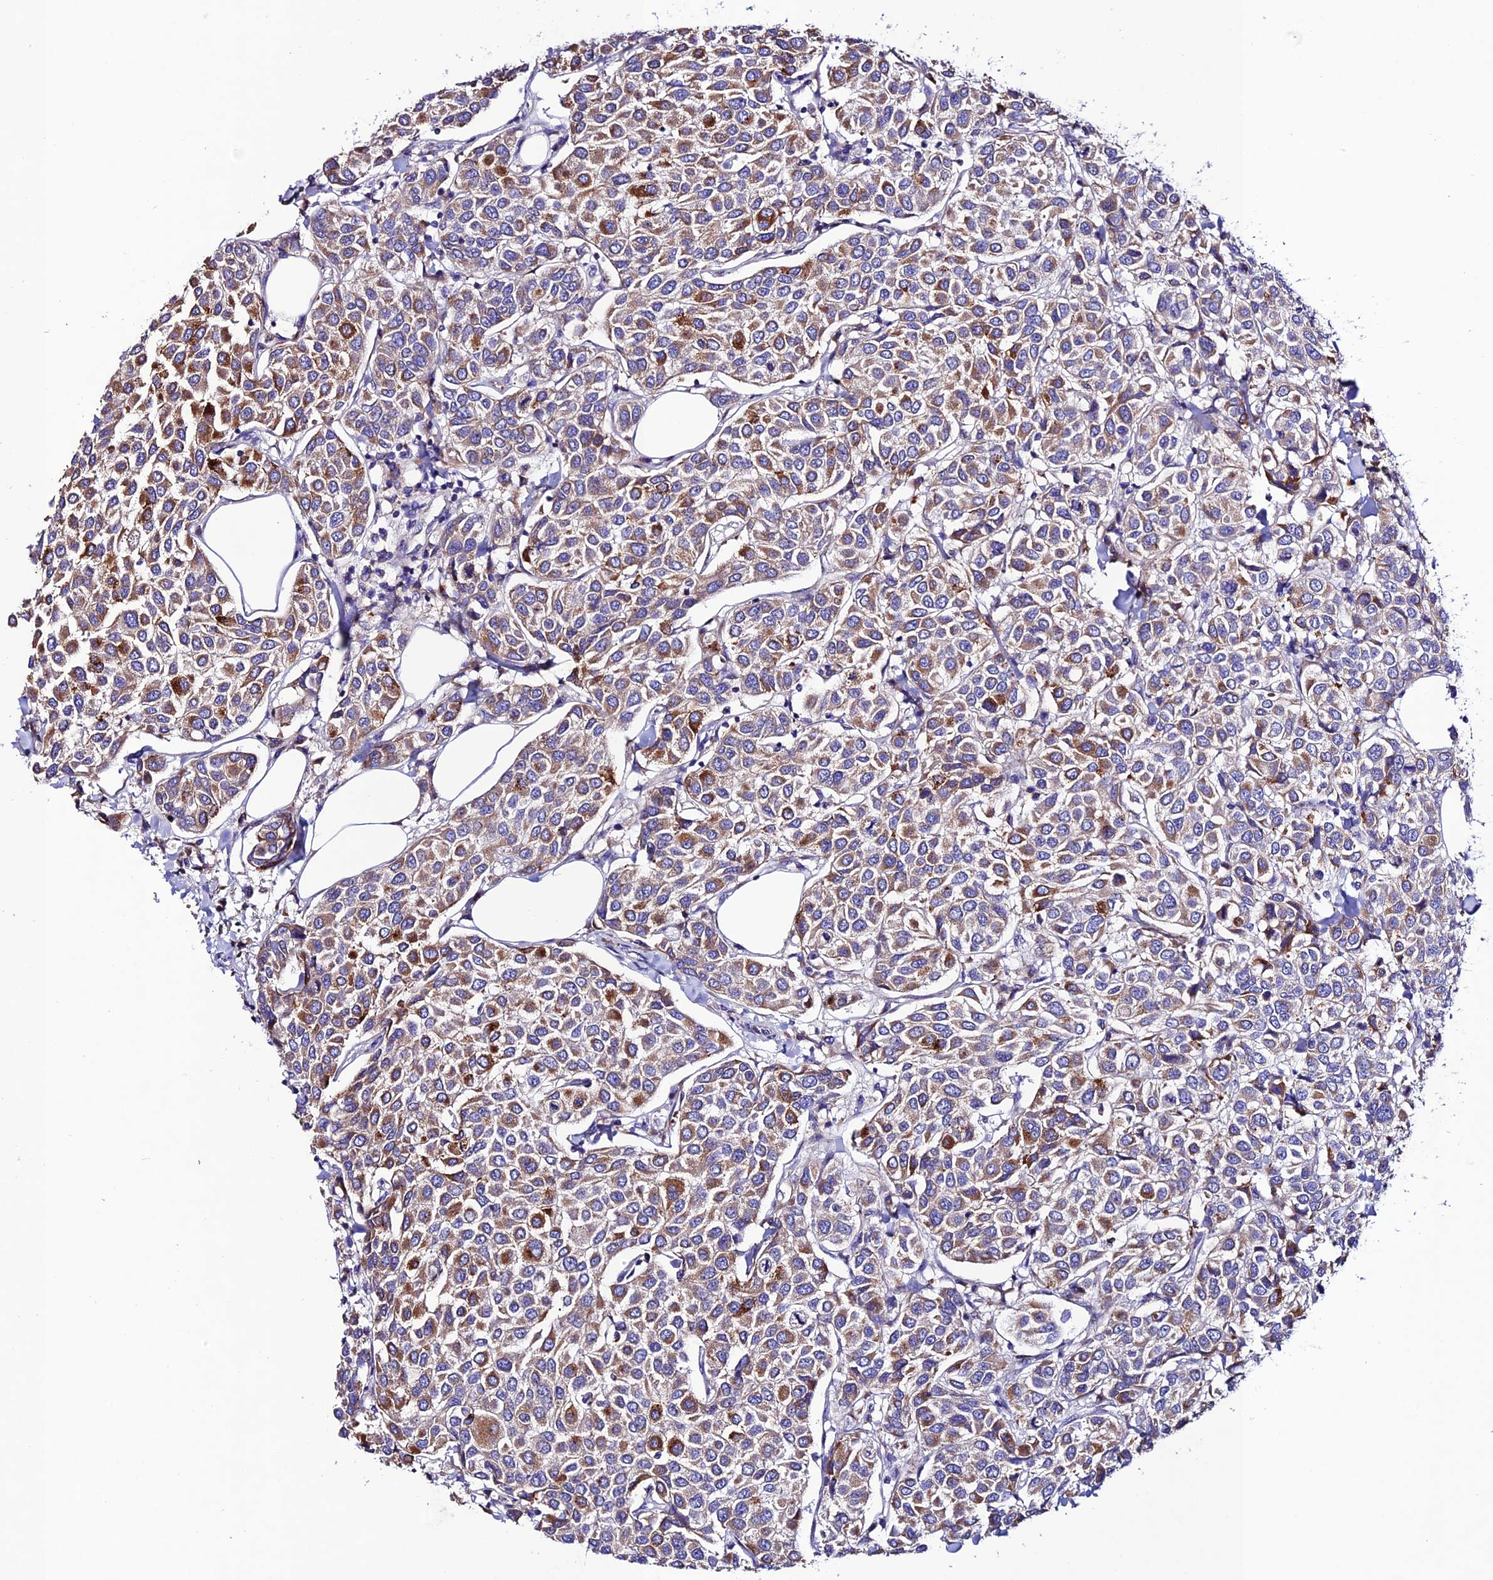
{"staining": {"intensity": "moderate", "quantity": ">75%", "location": "cytoplasmic/membranous"}, "tissue": "breast cancer", "cell_type": "Tumor cells", "image_type": "cancer", "snomed": [{"axis": "morphology", "description": "Duct carcinoma"}, {"axis": "topography", "description": "Breast"}], "caption": "This photomicrograph demonstrates invasive ductal carcinoma (breast) stained with immunohistochemistry (IHC) to label a protein in brown. The cytoplasmic/membranous of tumor cells show moderate positivity for the protein. Nuclei are counter-stained blue.", "gene": "OR51Q1", "patient": {"sex": "female", "age": 55}}